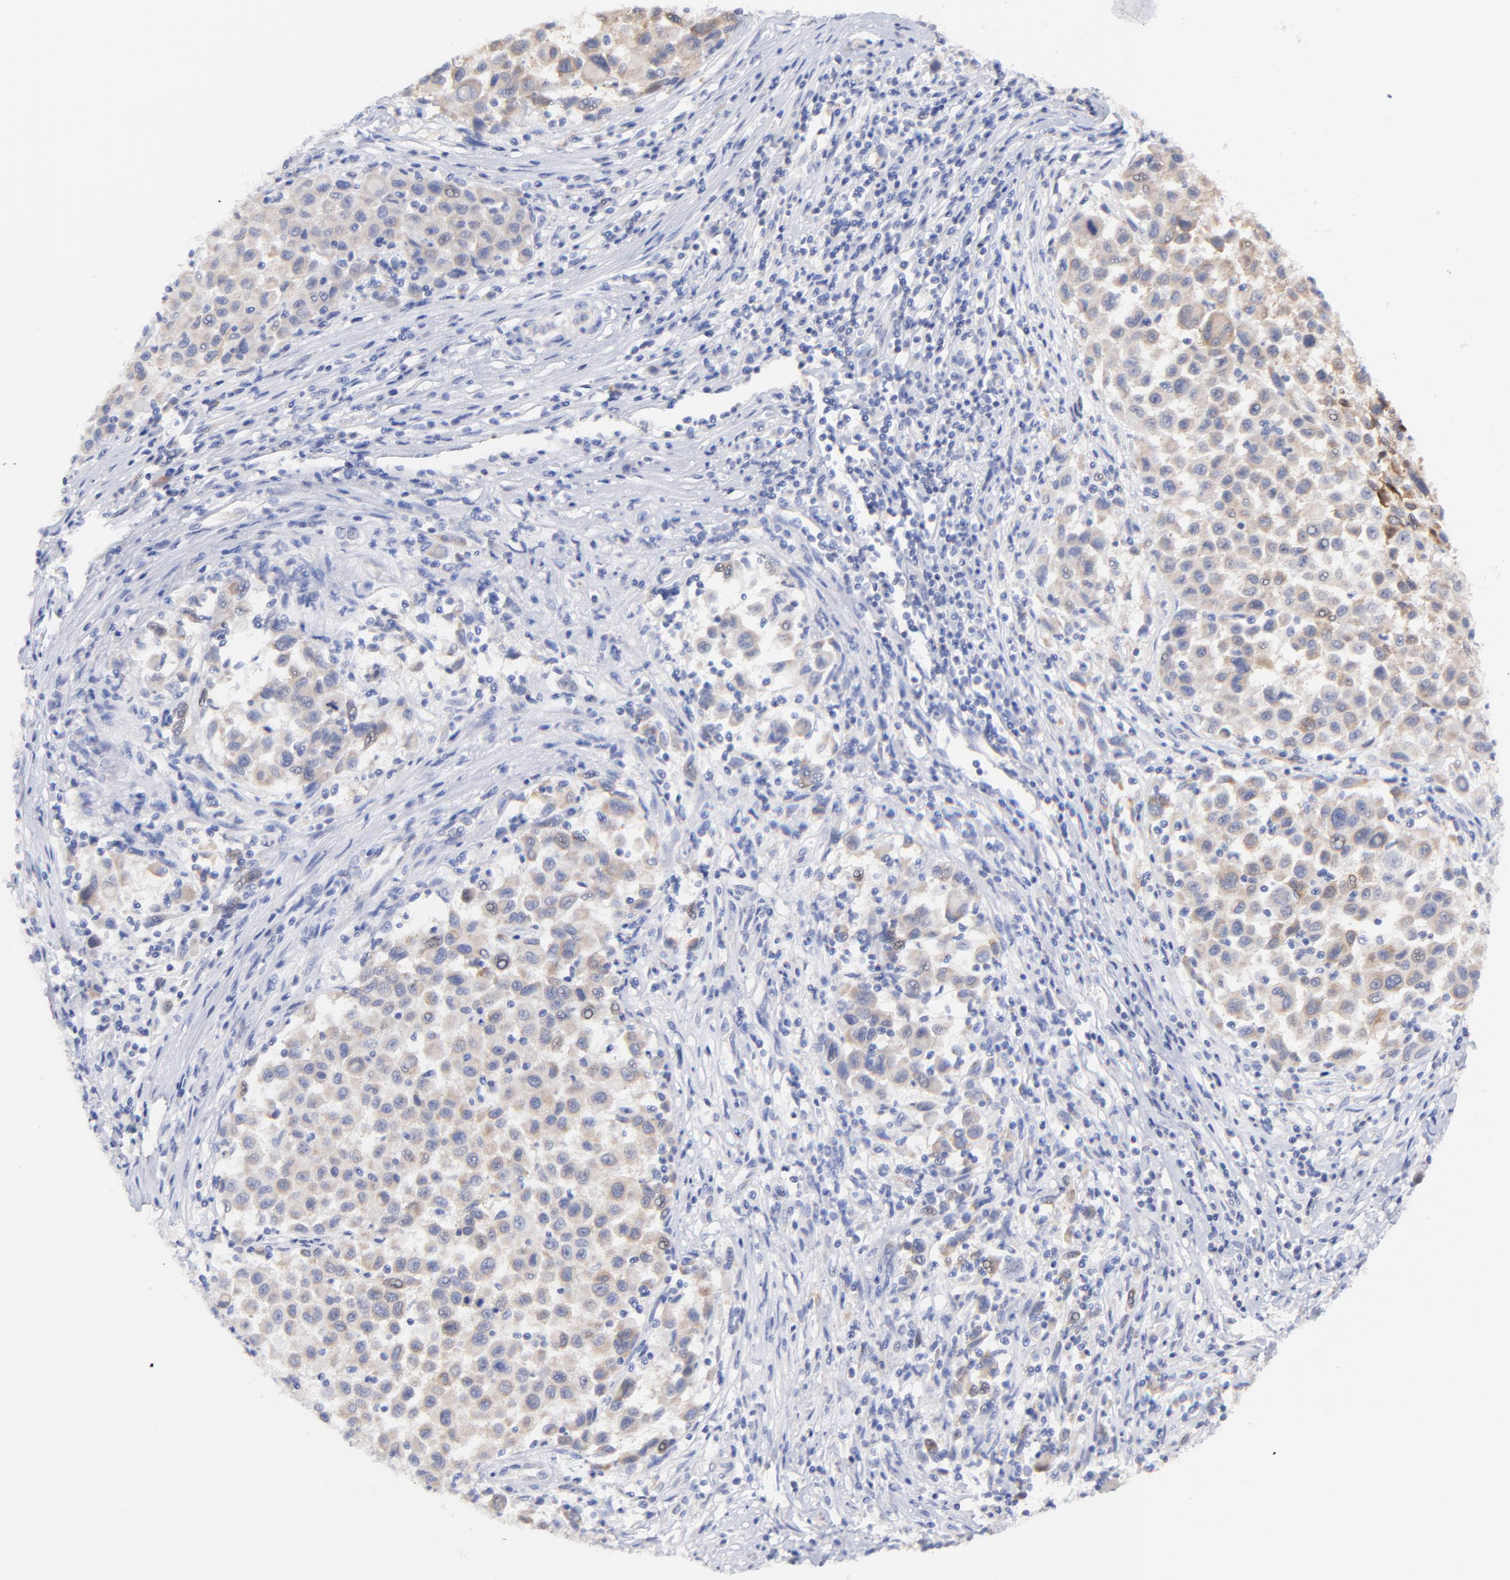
{"staining": {"intensity": "weak", "quantity": ">75%", "location": "cytoplasmic/membranous"}, "tissue": "melanoma", "cell_type": "Tumor cells", "image_type": "cancer", "snomed": [{"axis": "morphology", "description": "Malignant melanoma, Metastatic site"}, {"axis": "topography", "description": "Lymph node"}], "caption": "This photomicrograph displays melanoma stained with immunohistochemistry (IHC) to label a protein in brown. The cytoplasmic/membranous of tumor cells show weak positivity for the protein. Nuclei are counter-stained blue.", "gene": "CFAP57", "patient": {"sex": "male", "age": 61}}